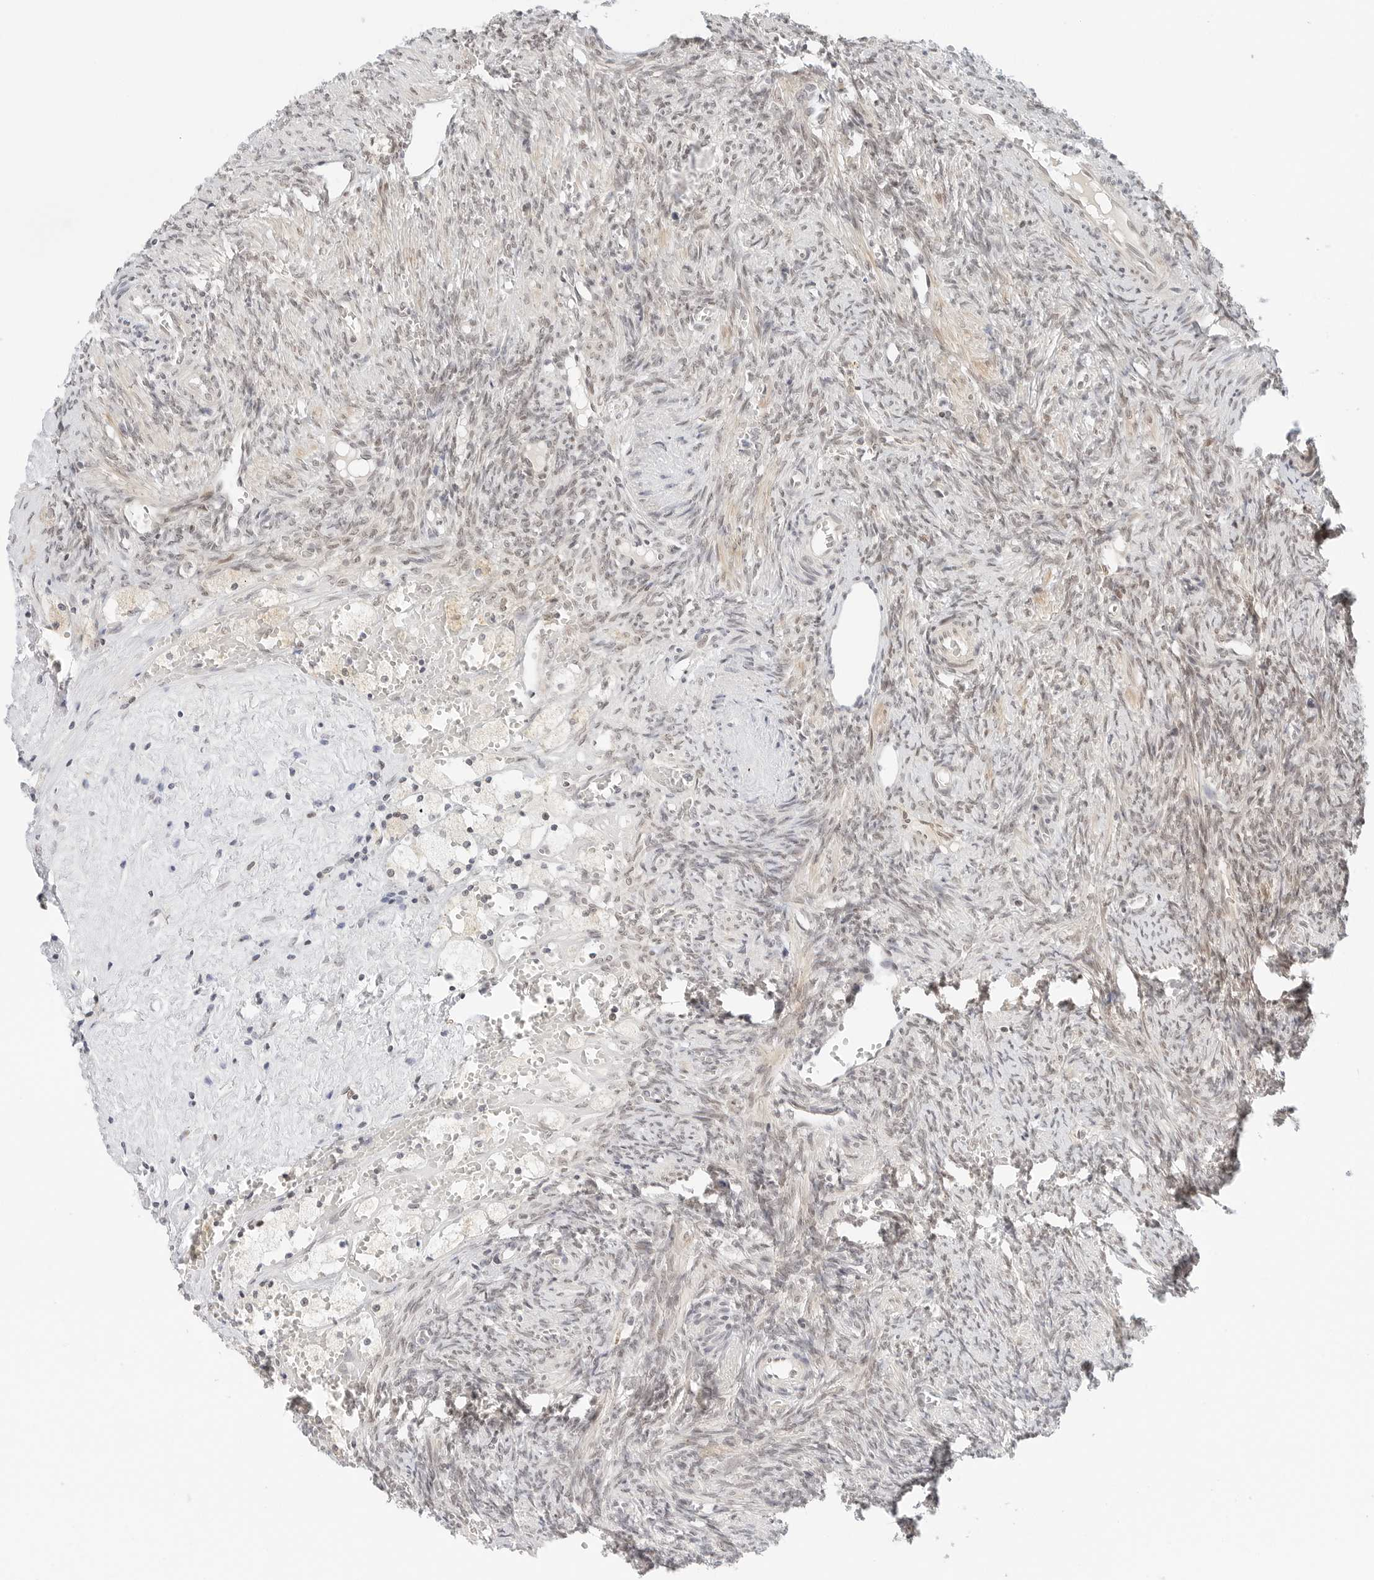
{"staining": {"intensity": "weak", "quantity": "25%-75%", "location": "nuclear"}, "tissue": "ovary", "cell_type": "Ovarian stroma cells", "image_type": "normal", "snomed": [{"axis": "morphology", "description": "Normal tissue, NOS"}, {"axis": "topography", "description": "Ovary"}], "caption": "The image reveals a brown stain indicating the presence of a protein in the nuclear of ovarian stroma cells in ovary. The staining is performed using DAB brown chromogen to label protein expression. The nuclei are counter-stained blue using hematoxylin.", "gene": "NEO1", "patient": {"sex": "female", "age": 41}}